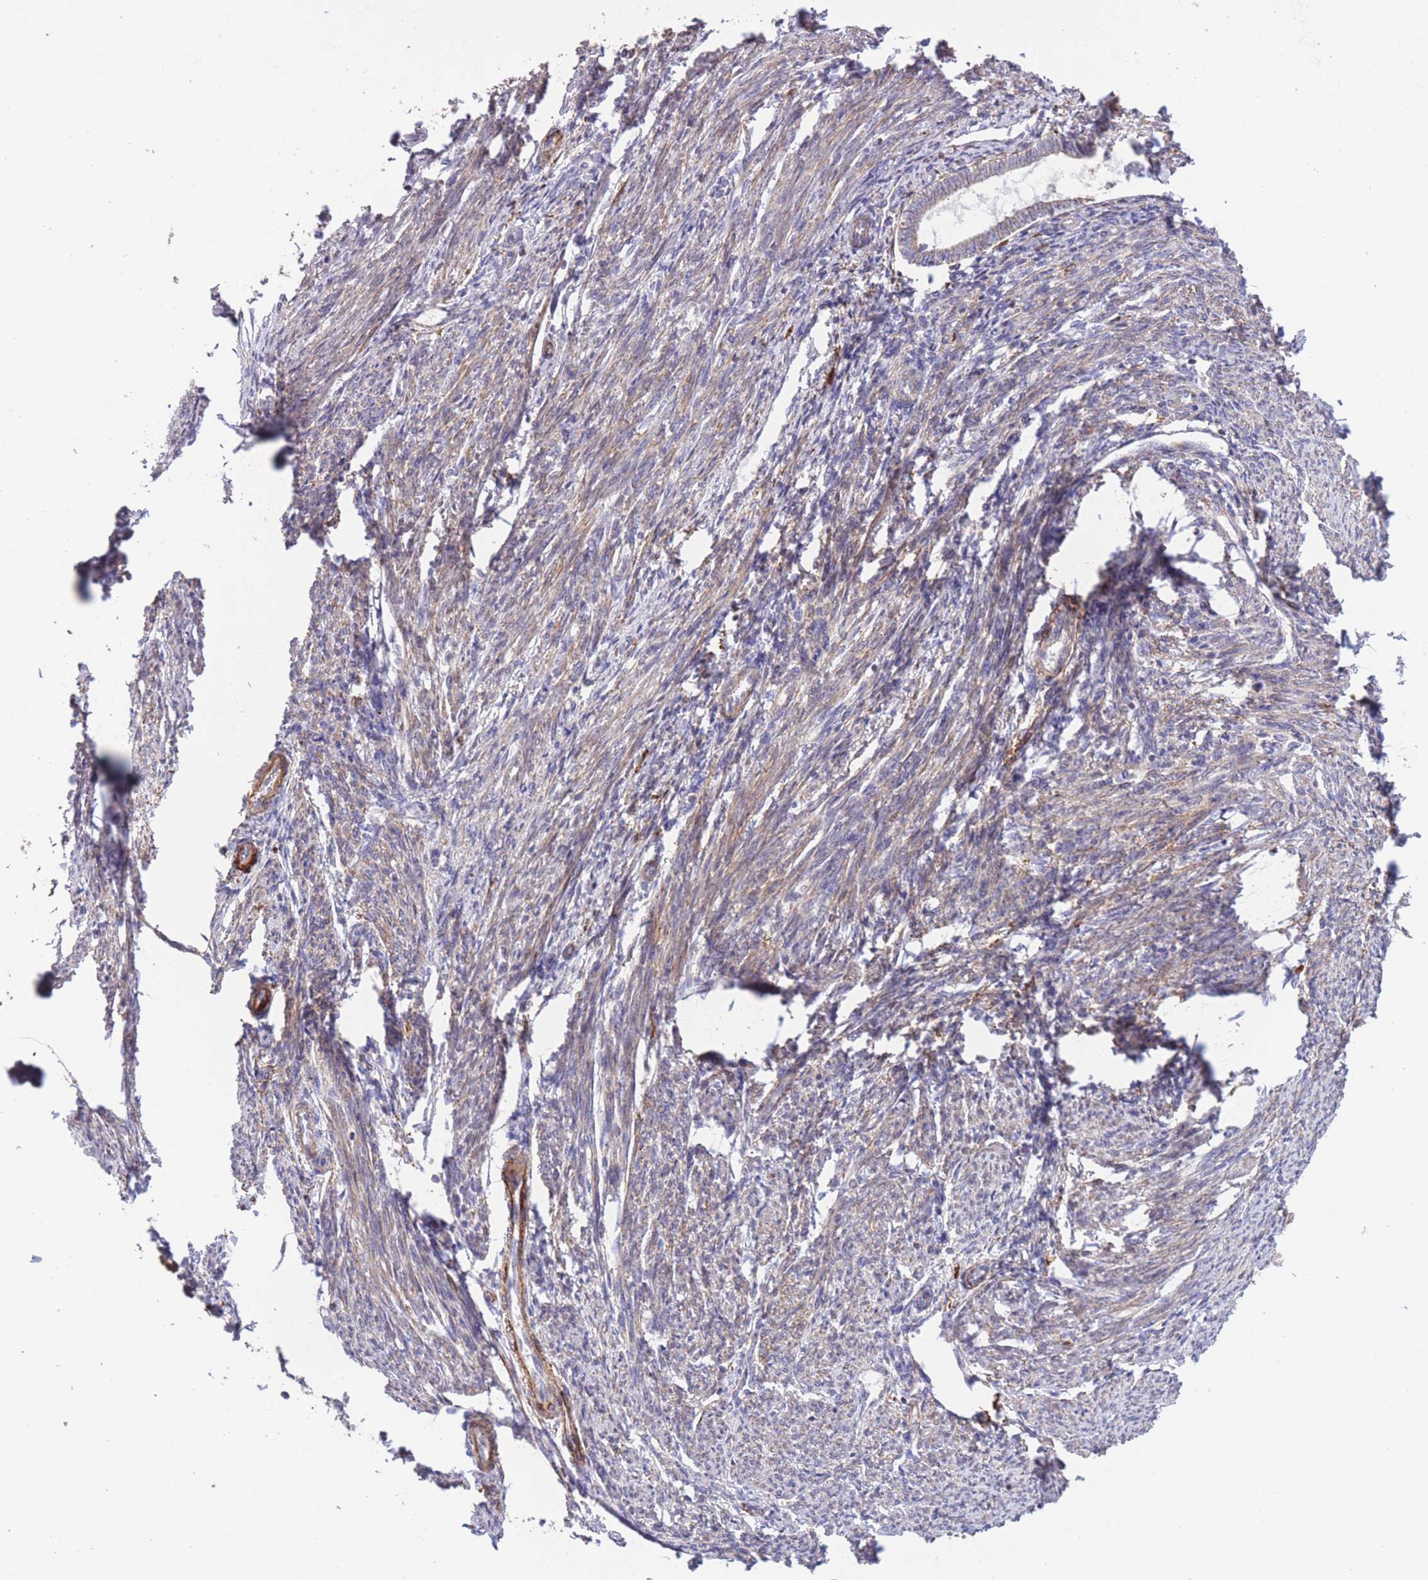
{"staining": {"intensity": "moderate", "quantity": "25%-75%", "location": "cytoplasmic/membranous"}, "tissue": "smooth muscle", "cell_type": "Smooth muscle cells", "image_type": "normal", "snomed": [{"axis": "morphology", "description": "Normal tissue, NOS"}, {"axis": "topography", "description": "Smooth muscle"}, {"axis": "topography", "description": "Uterus"}], "caption": "Immunohistochemistry (IHC) of benign human smooth muscle exhibits medium levels of moderate cytoplasmic/membranous expression in about 25%-75% of smooth muscle cells. The protein of interest is stained brown, and the nuclei are stained in blue (DAB (3,3'-diaminobenzidine) IHC with brightfield microscopy, high magnification).", "gene": "ATP13A2", "patient": {"sex": "female", "age": 59}}